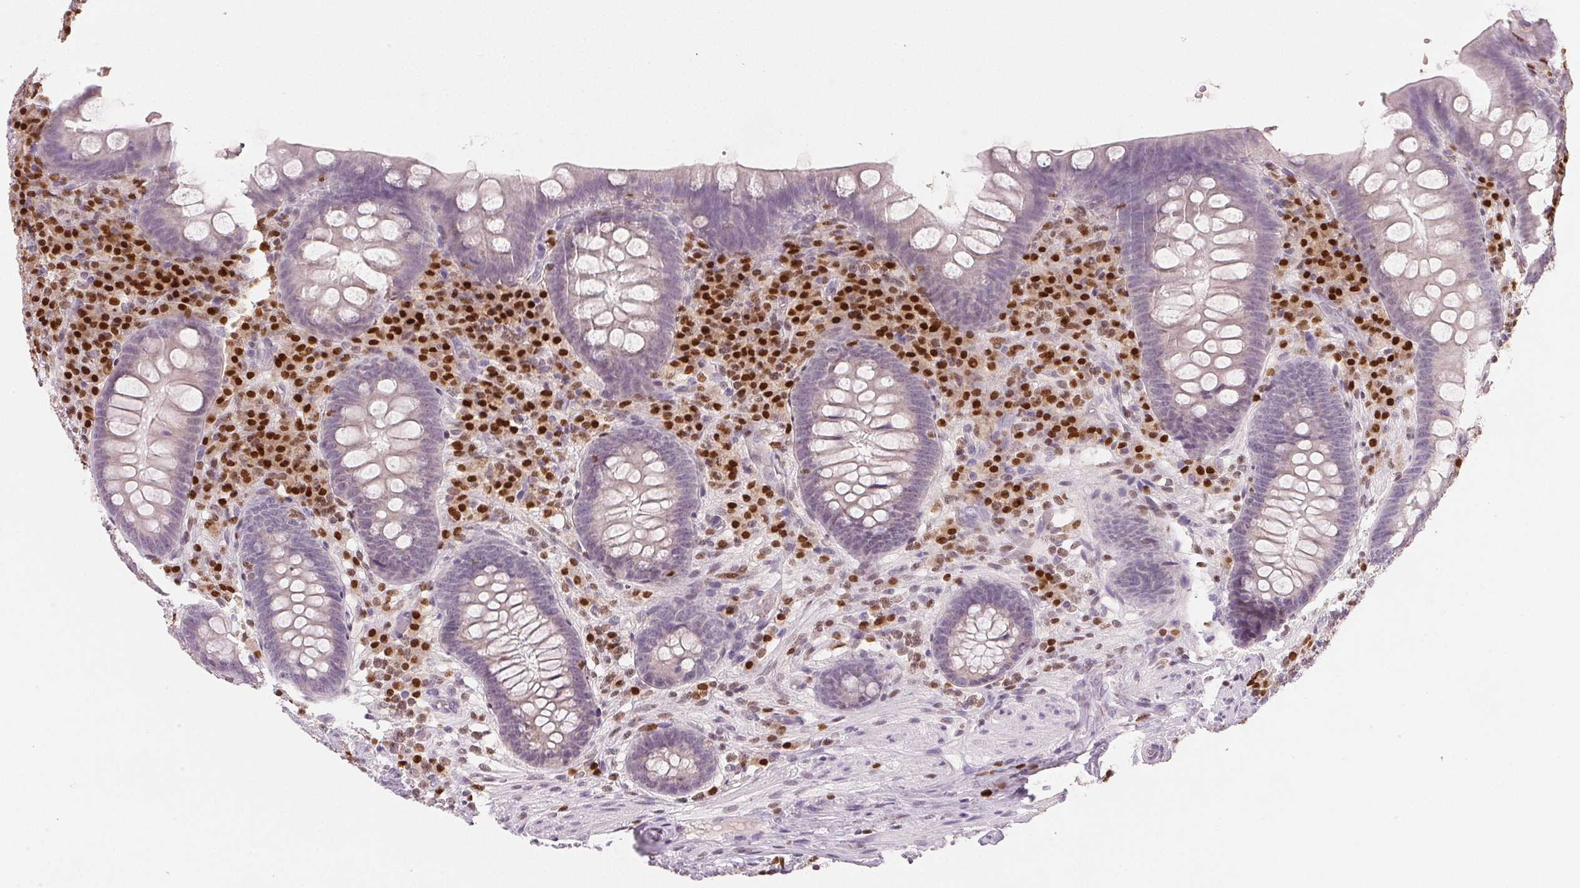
{"staining": {"intensity": "negative", "quantity": "none", "location": "none"}, "tissue": "appendix", "cell_type": "Glandular cells", "image_type": "normal", "snomed": [{"axis": "morphology", "description": "Normal tissue, NOS"}, {"axis": "topography", "description": "Appendix"}], "caption": "Immunohistochemistry (IHC) photomicrograph of benign human appendix stained for a protein (brown), which exhibits no expression in glandular cells. (Brightfield microscopy of DAB IHC at high magnification).", "gene": "RUNX2", "patient": {"sex": "male", "age": 71}}